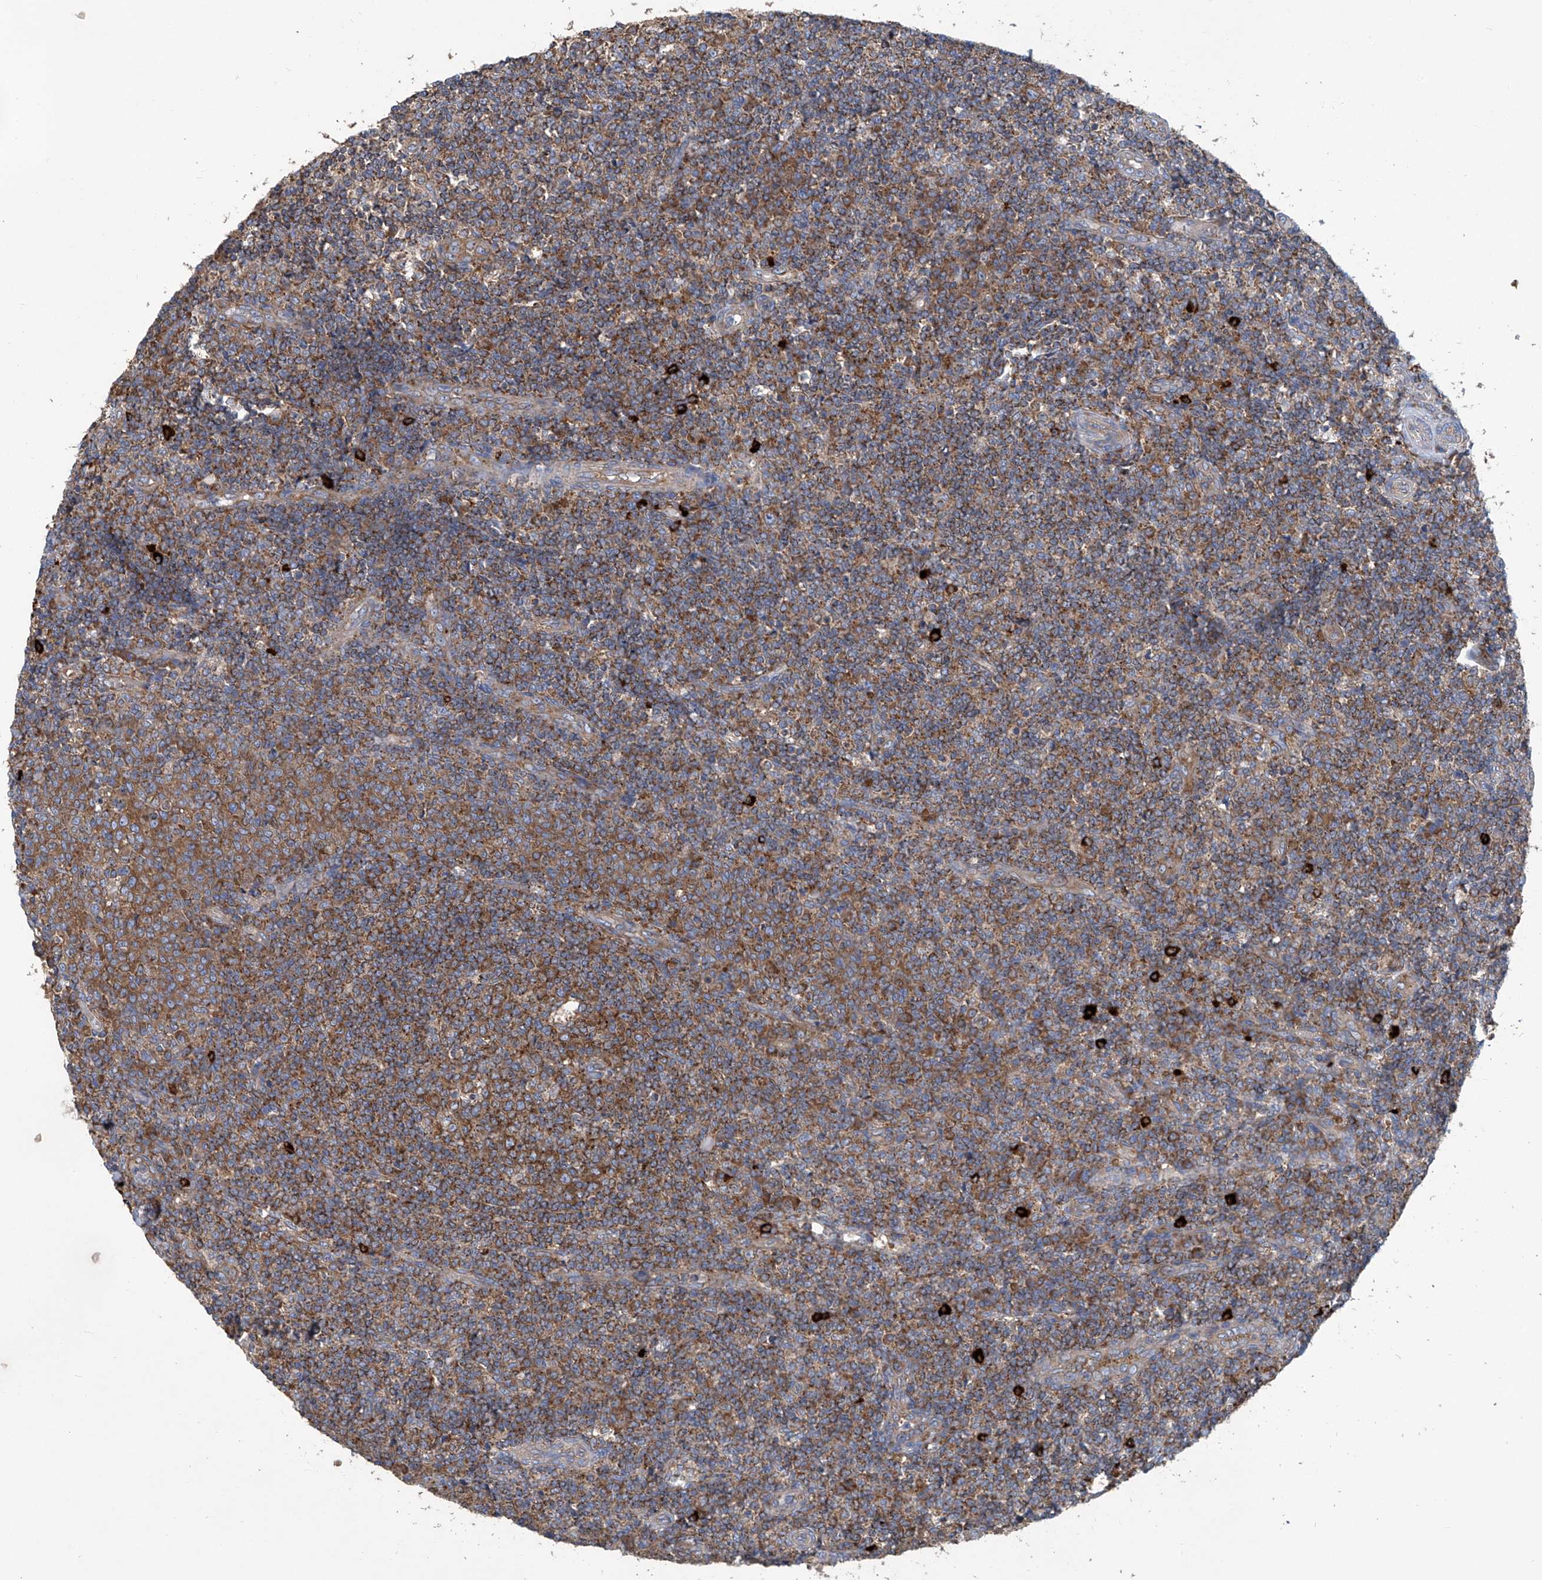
{"staining": {"intensity": "strong", "quantity": ">75%", "location": "cytoplasmic/membranous"}, "tissue": "tonsil", "cell_type": "Germinal center cells", "image_type": "normal", "snomed": [{"axis": "morphology", "description": "Normal tissue, NOS"}, {"axis": "topography", "description": "Tonsil"}], "caption": "IHC of unremarkable human tonsil shows high levels of strong cytoplasmic/membranous expression in approximately >75% of germinal center cells. The protein is shown in brown color, while the nuclei are stained blue.", "gene": "SENP2", "patient": {"sex": "female", "age": 19}}